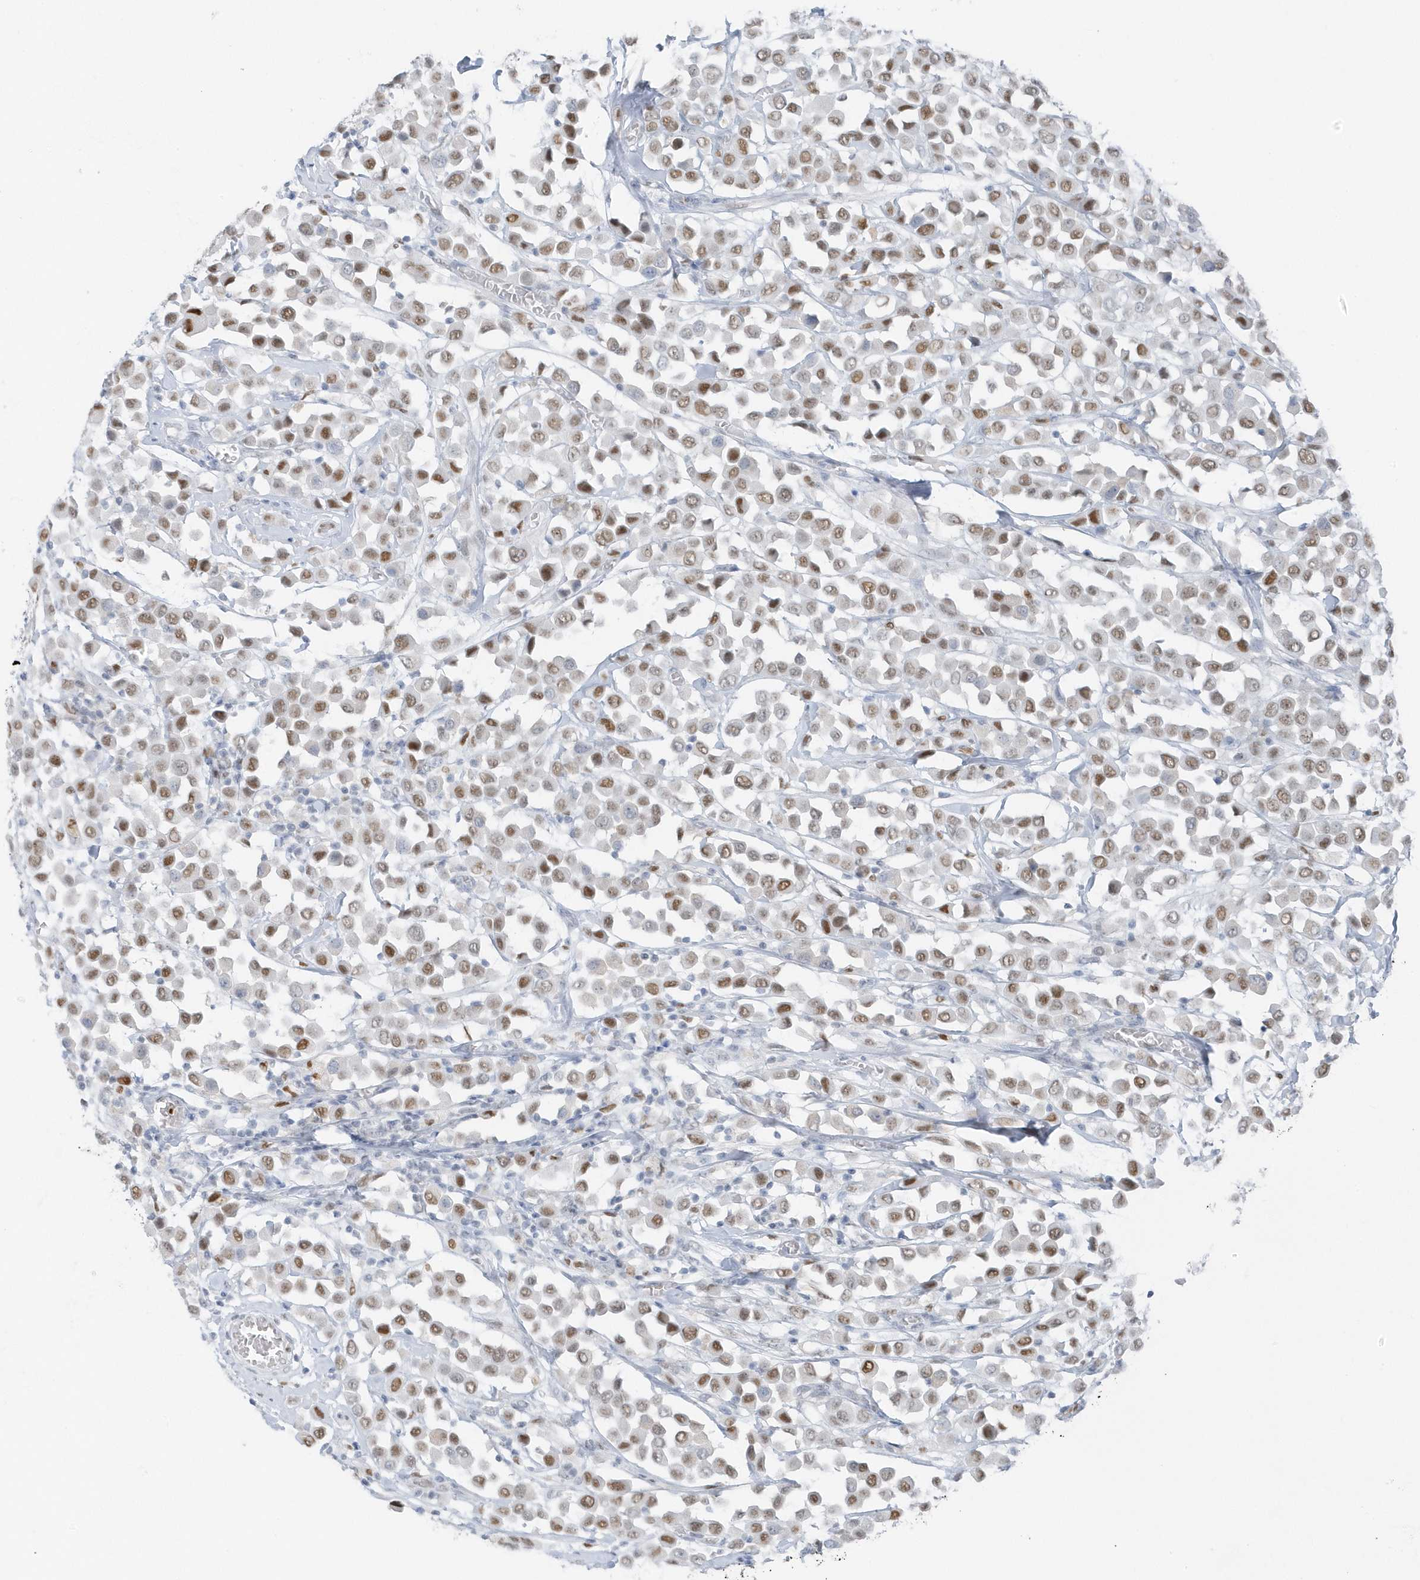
{"staining": {"intensity": "moderate", "quantity": ">75%", "location": "nuclear"}, "tissue": "breast cancer", "cell_type": "Tumor cells", "image_type": "cancer", "snomed": [{"axis": "morphology", "description": "Duct carcinoma"}, {"axis": "topography", "description": "Breast"}], "caption": "A photomicrograph showing moderate nuclear expression in about >75% of tumor cells in breast cancer, as visualized by brown immunohistochemical staining.", "gene": "SMIM34", "patient": {"sex": "female", "age": 61}}